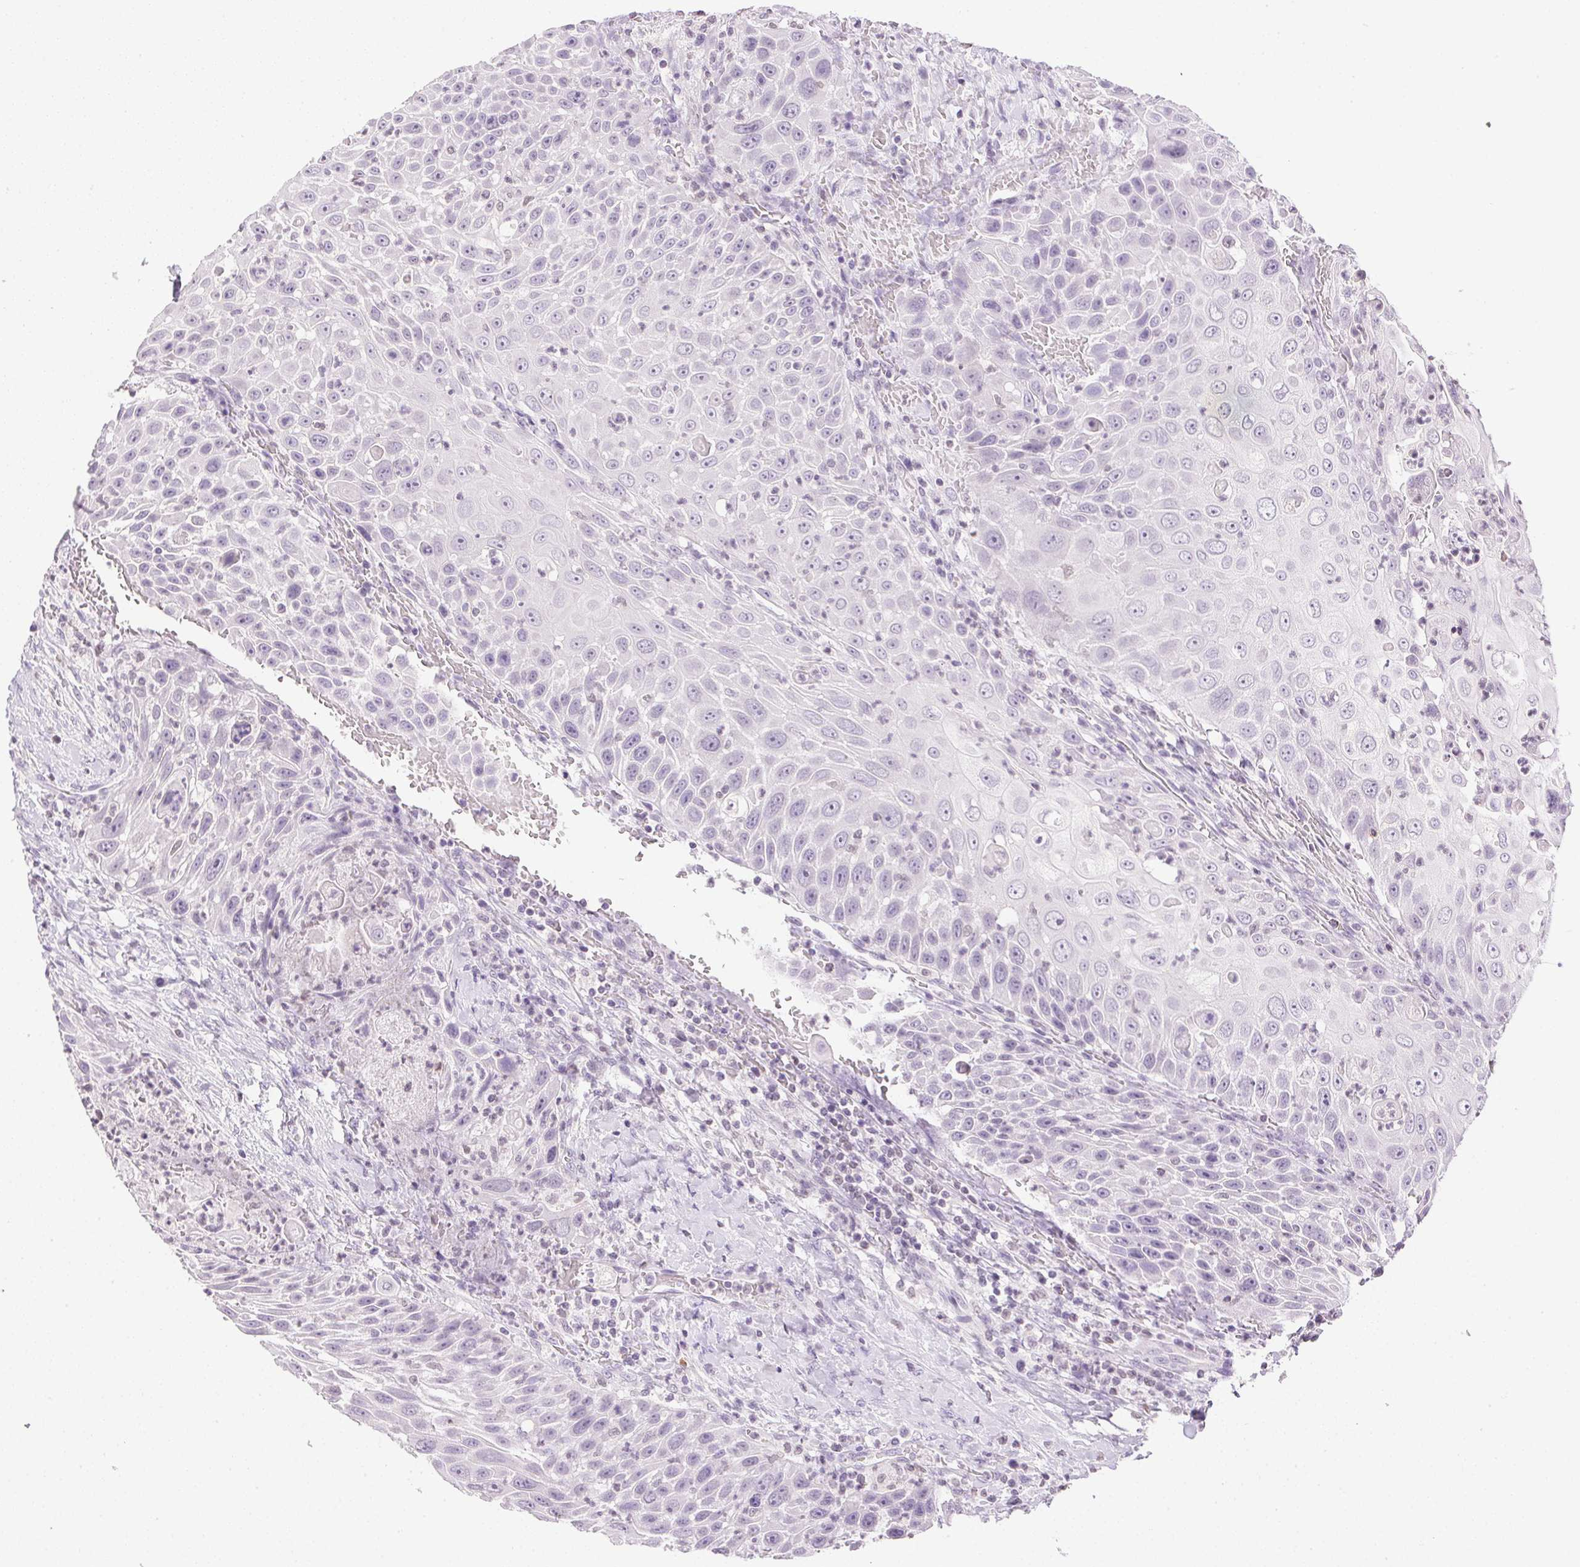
{"staining": {"intensity": "negative", "quantity": "none", "location": "none"}, "tissue": "head and neck cancer", "cell_type": "Tumor cells", "image_type": "cancer", "snomed": [{"axis": "morphology", "description": "Squamous cell carcinoma, NOS"}, {"axis": "topography", "description": "Head-Neck"}], "caption": "Immunohistochemistry of head and neck cancer reveals no expression in tumor cells. (Brightfield microscopy of DAB IHC at high magnification).", "gene": "PRL", "patient": {"sex": "male", "age": 69}}